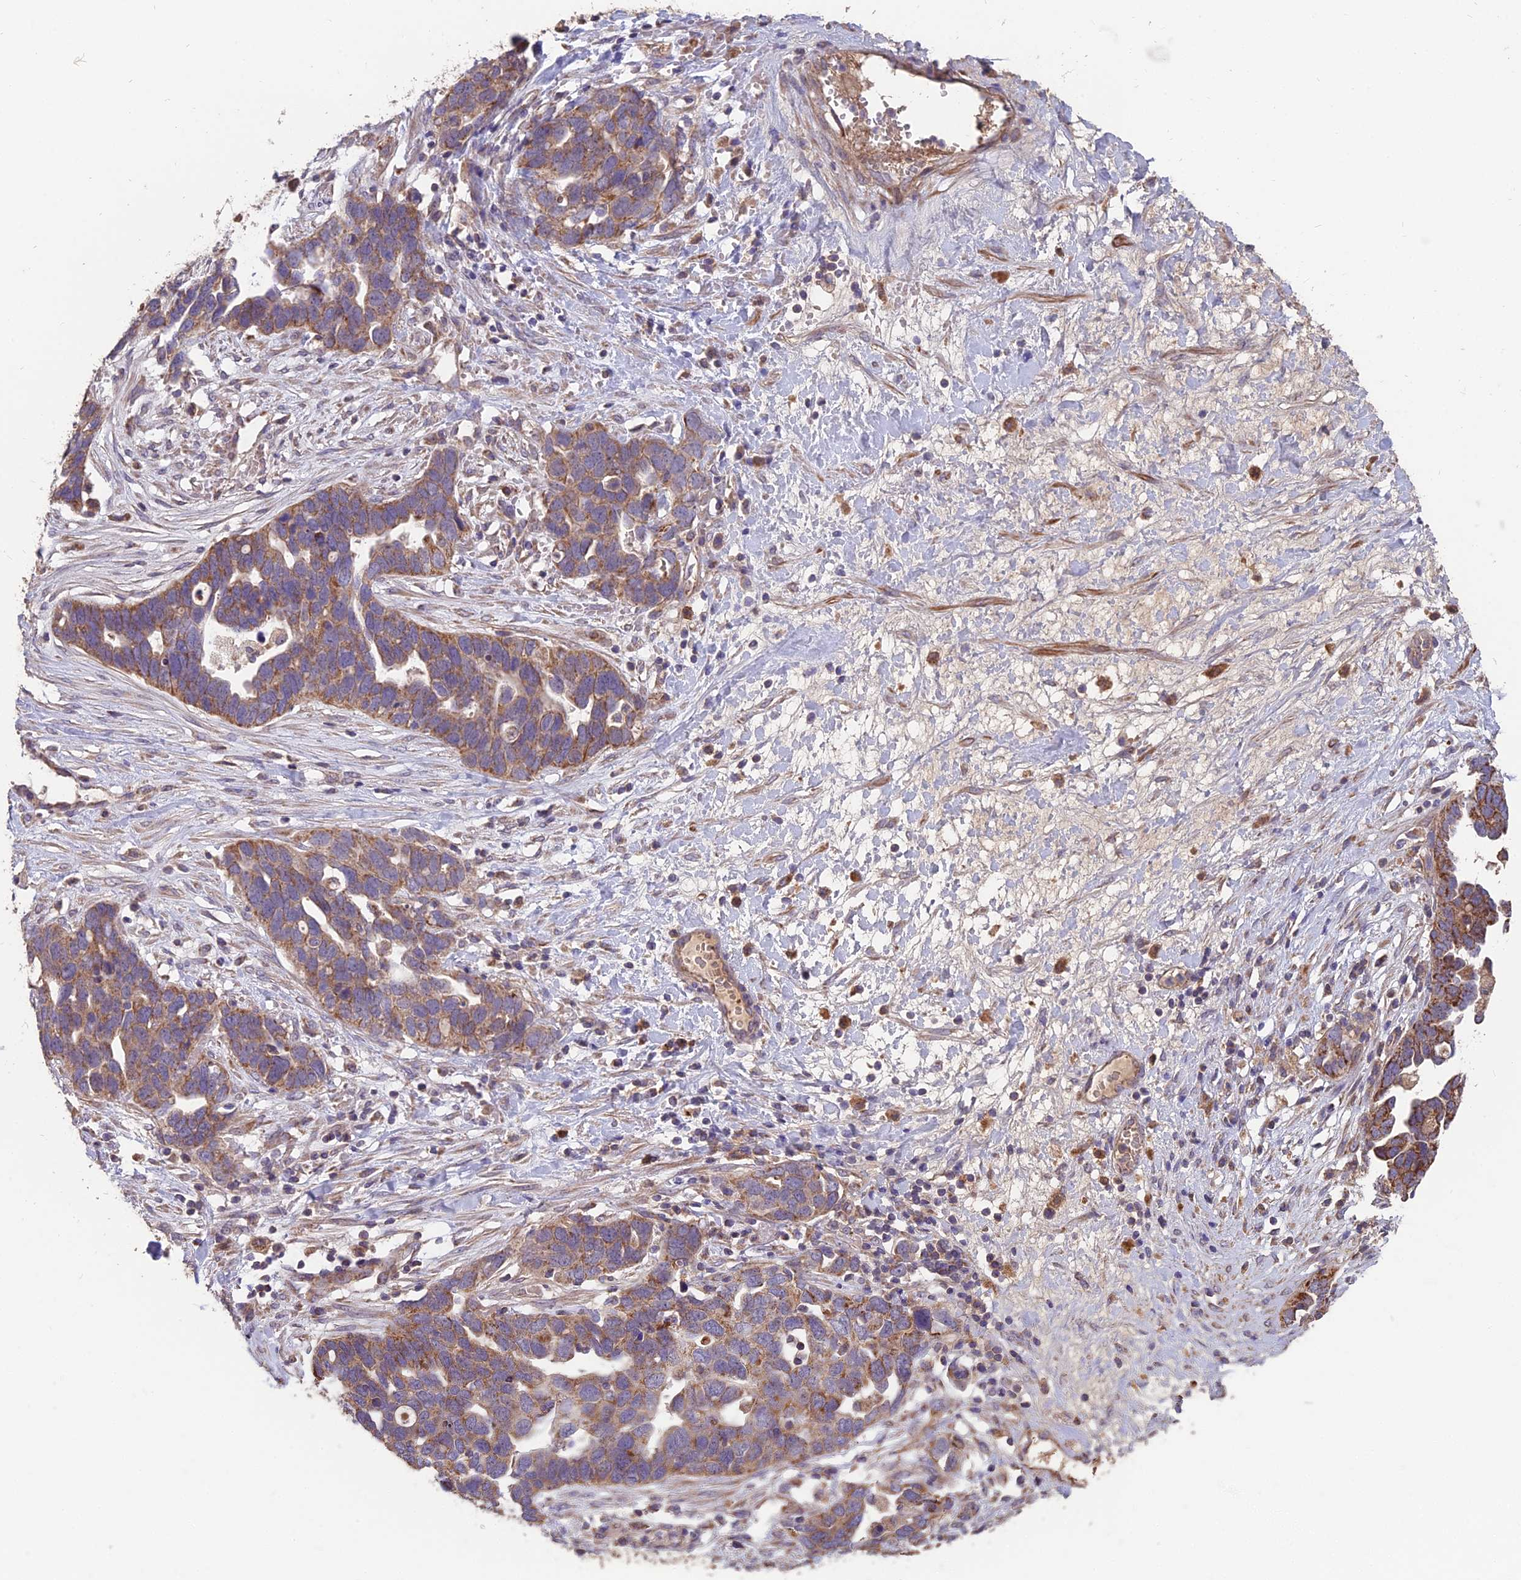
{"staining": {"intensity": "moderate", "quantity": ">75%", "location": "cytoplasmic/membranous"}, "tissue": "ovarian cancer", "cell_type": "Tumor cells", "image_type": "cancer", "snomed": [{"axis": "morphology", "description": "Cystadenocarcinoma, serous, NOS"}, {"axis": "topography", "description": "Ovary"}], "caption": "IHC image of neoplastic tissue: ovarian cancer stained using IHC shows medium levels of moderate protein expression localized specifically in the cytoplasmic/membranous of tumor cells, appearing as a cytoplasmic/membranous brown color.", "gene": "IFT22", "patient": {"sex": "female", "age": 54}}